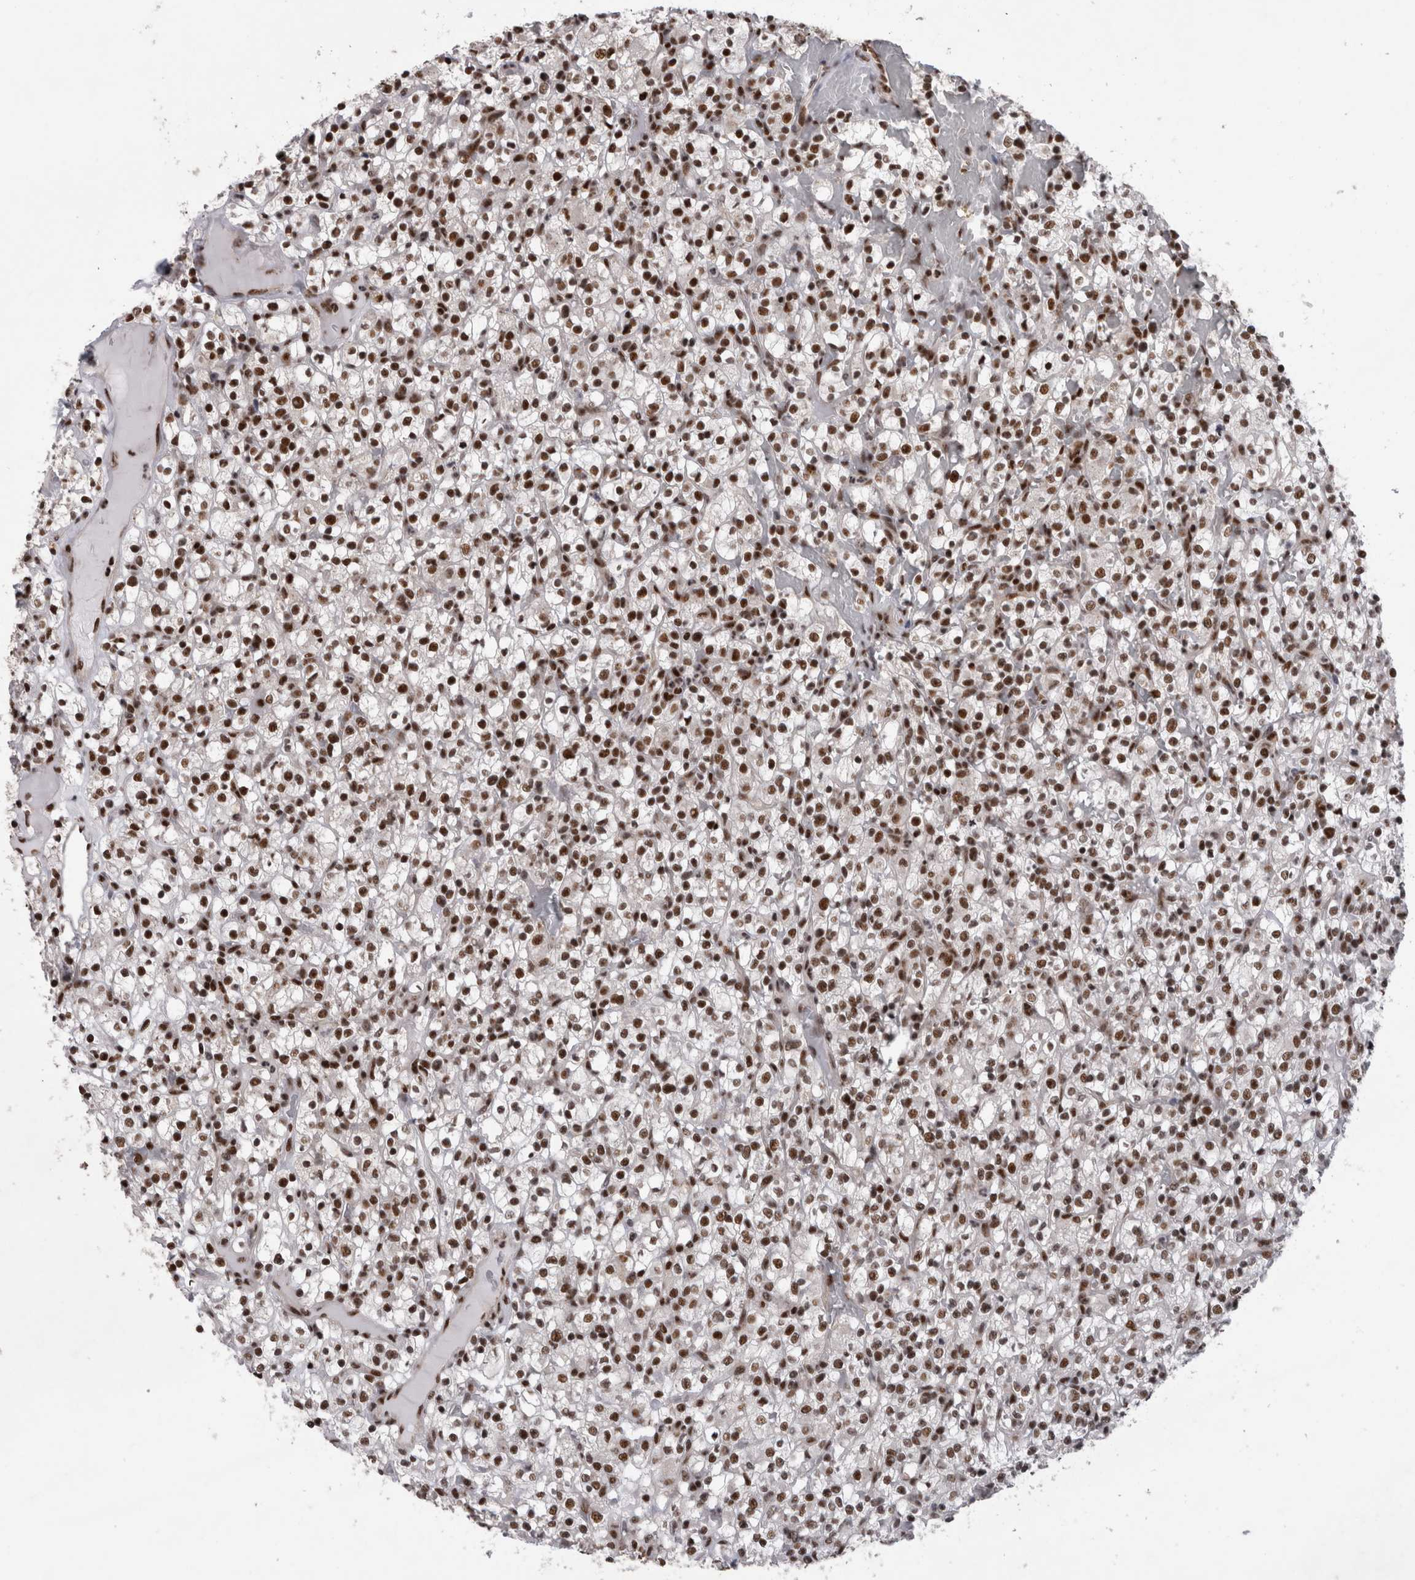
{"staining": {"intensity": "strong", "quantity": ">75%", "location": "nuclear"}, "tissue": "renal cancer", "cell_type": "Tumor cells", "image_type": "cancer", "snomed": [{"axis": "morphology", "description": "Normal tissue, NOS"}, {"axis": "morphology", "description": "Adenocarcinoma, NOS"}, {"axis": "topography", "description": "Kidney"}], "caption": "Human adenocarcinoma (renal) stained for a protein (brown) displays strong nuclear positive staining in approximately >75% of tumor cells.", "gene": "CDK11A", "patient": {"sex": "female", "age": 72}}